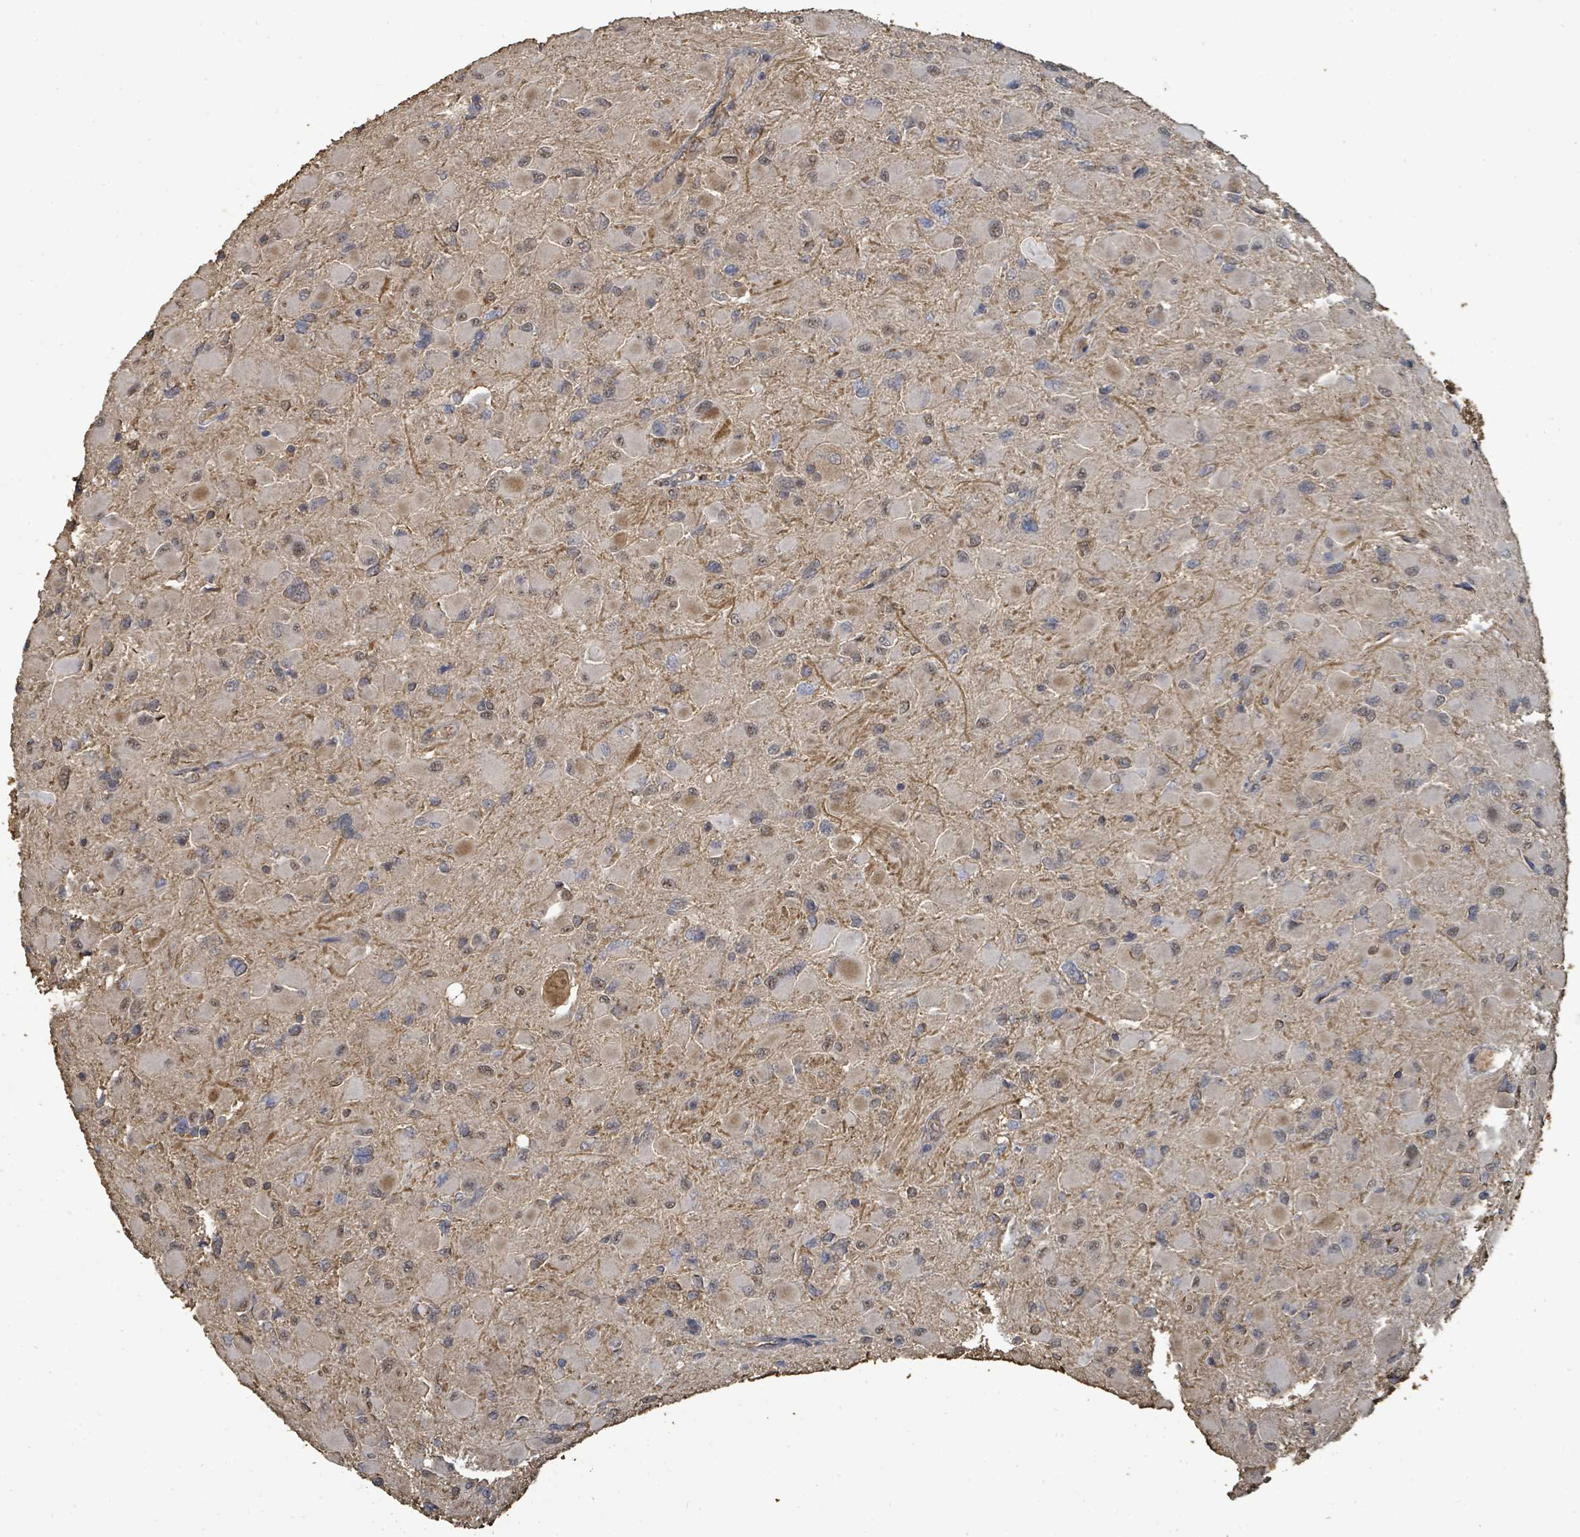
{"staining": {"intensity": "weak", "quantity": "25%-75%", "location": "nuclear"}, "tissue": "glioma", "cell_type": "Tumor cells", "image_type": "cancer", "snomed": [{"axis": "morphology", "description": "Glioma, malignant, High grade"}, {"axis": "topography", "description": "Cerebral cortex"}], "caption": "Immunohistochemical staining of glioma demonstrates weak nuclear protein staining in approximately 25%-75% of tumor cells. (DAB (3,3'-diaminobenzidine) IHC, brown staining for protein, blue staining for nuclei).", "gene": "C6orf52", "patient": {"sex": "female", "age": 36}}